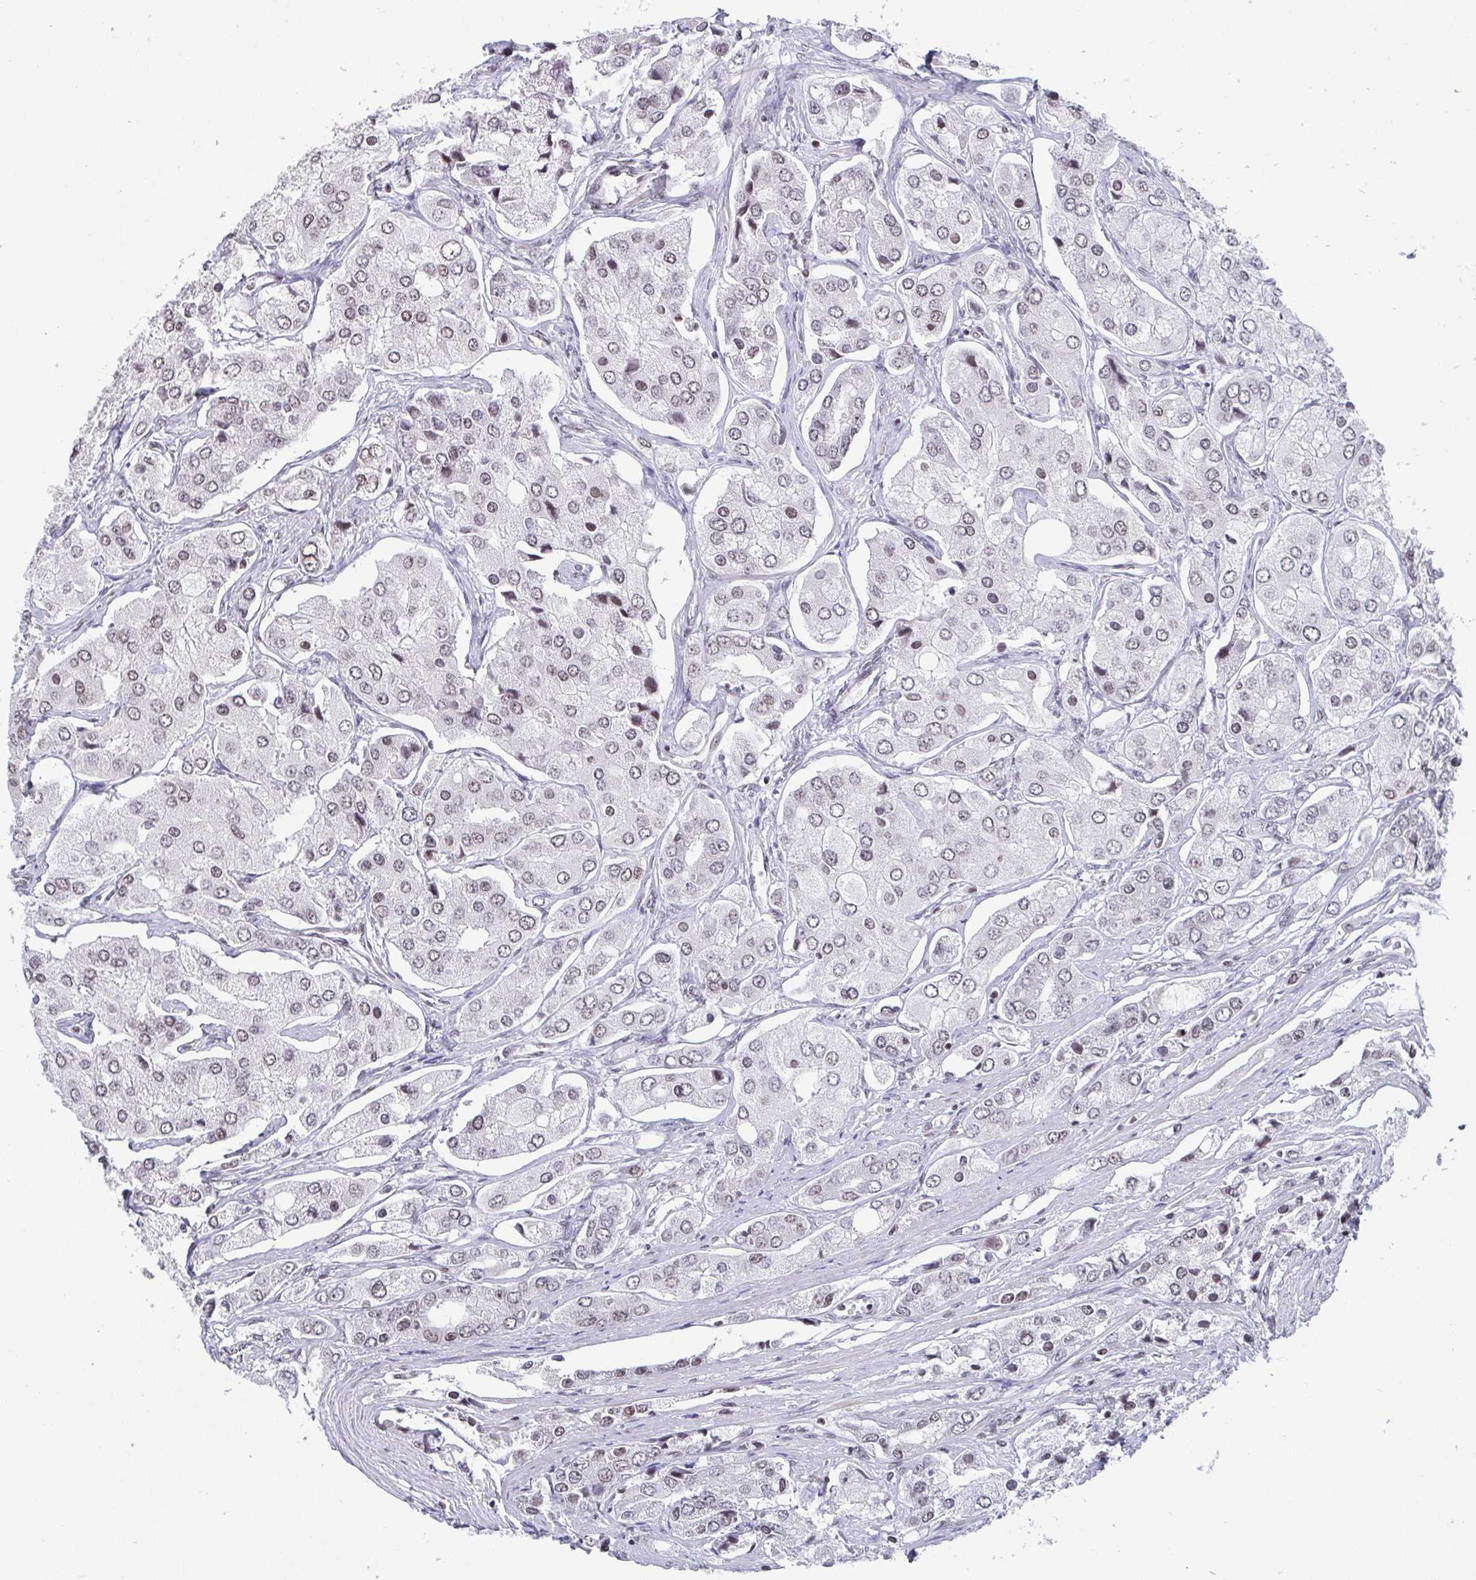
{"staining": {"intensity": "weak", "quantity": "25%-75%", "location": "nuclear"}, "tissue": "prostate cancer", "cell_type": "Tumor cells", "image_type": "cancer", "snomed": [{"axis": "morphology", "description": "Adenocarcinoma, Low grade"}, {"axis": "topography", "description": "Prostate"}], "caption": "The image displays a brown stain indicating the presence of a protein in the nuclear of tumor cells in prostate cancer. The staining was performed using DAB to visualize the protein expression in brown, while the nuclei were stained in blue with hematoxylin (Magnification: 20x).", "gene": "CTCF", "patient": {"sex": "male", "age": 69}}